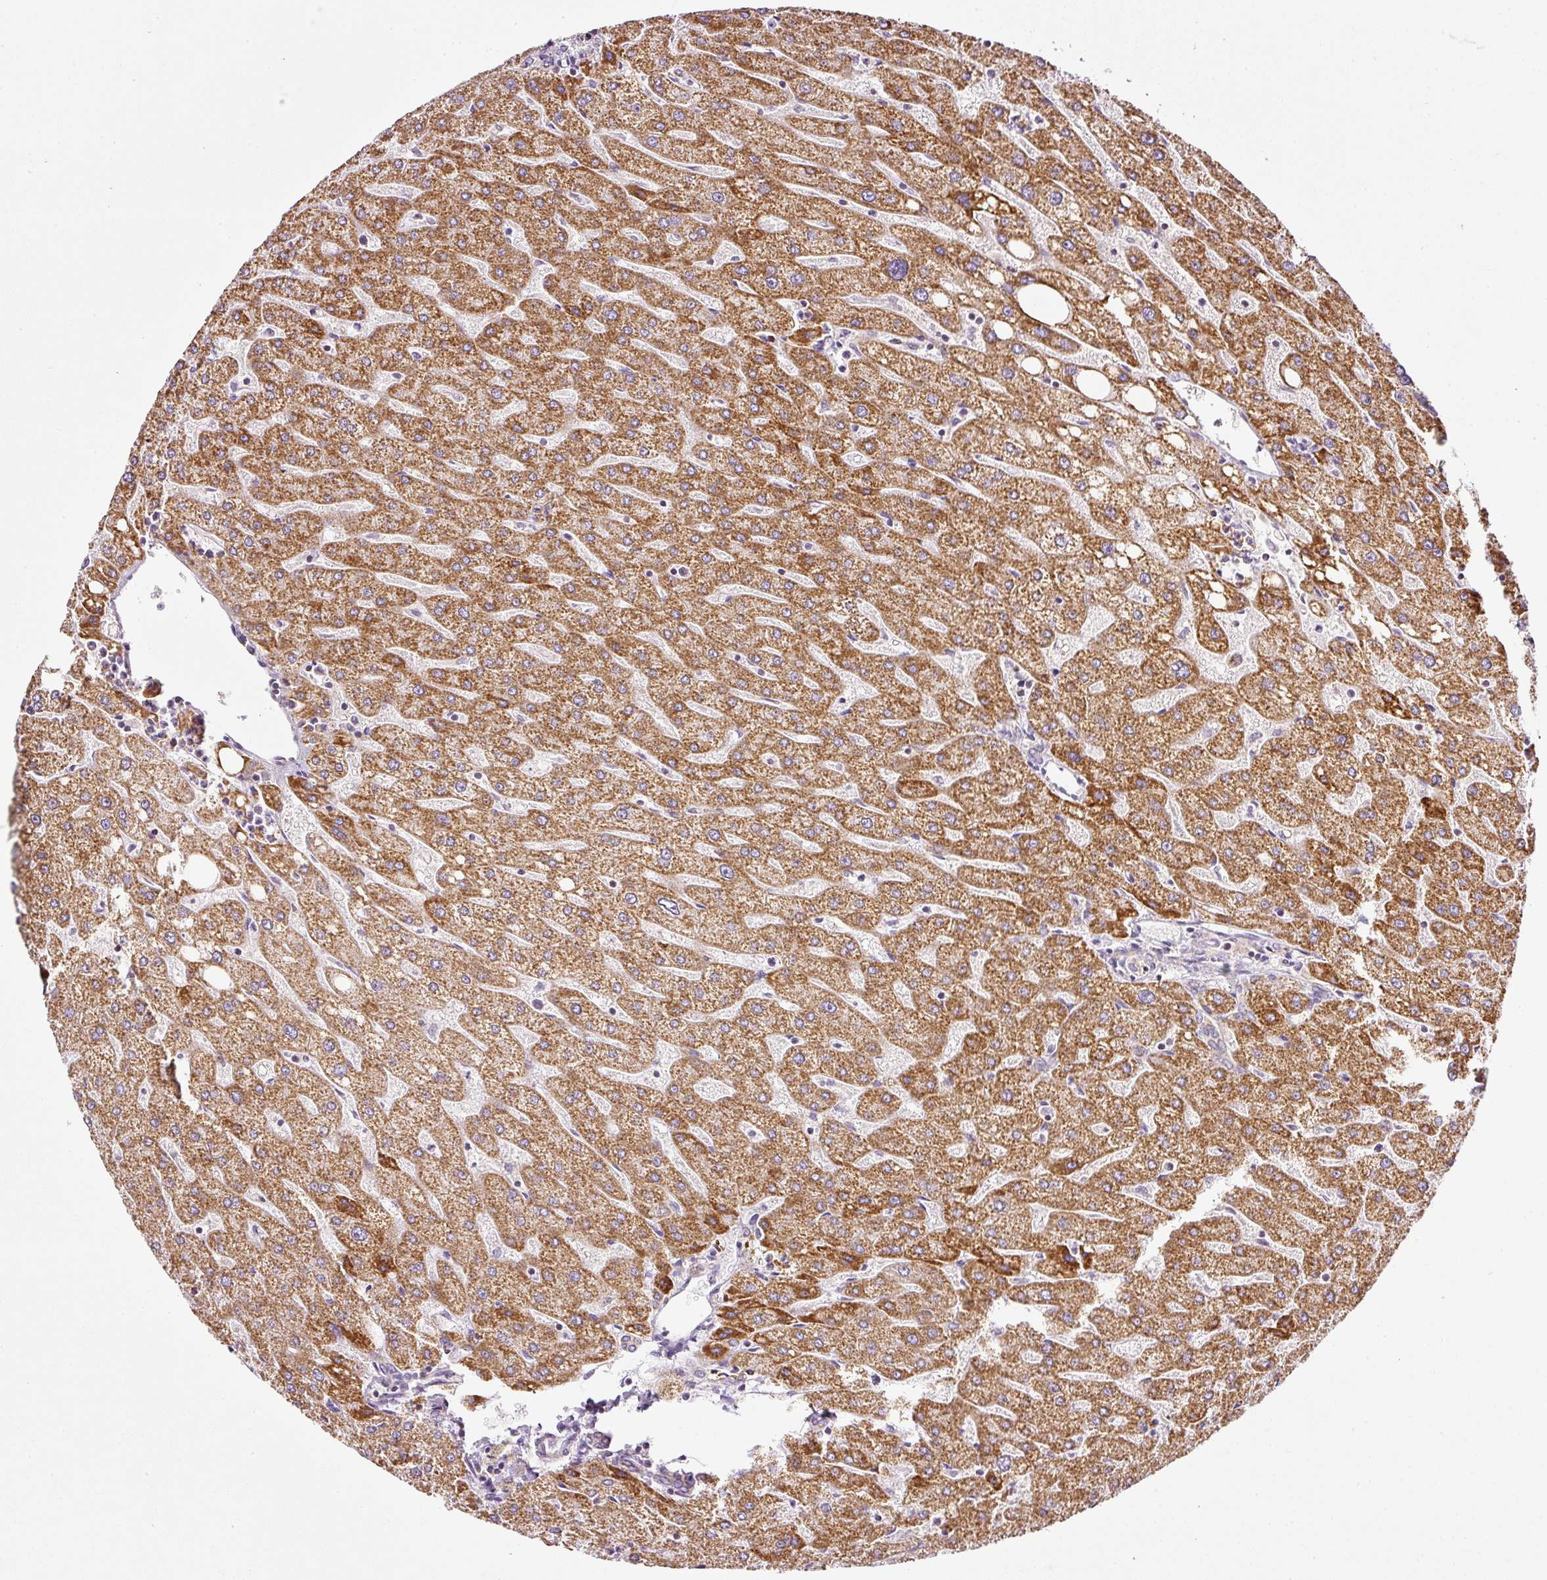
{"staining": {"intensity": "moderate", "quantity": "25%-75%", "location": "cytoplasmic/membranous"}, "tissue": "liver", "cell_type": "Cholangiocytes", "image_type": "normal", "snomed": [{"axis": "morphology", "description": "Normal tissue, NOS"}, {"axis": "topography", "description": "Liver"}], "caption": "Immunohistochemical staining of benign human liver displays medium levels of moderate cytoplasmic/membranous staining in approximately 25%-75% of cholangiocytes. Using DAB (3,3'-diaminobenzidine) (brown) and hematoxylin (blue) stains, captured at high magnification using brightfield microscopy.", "gene": "SDHA", "patient": {"sex": "male", "age": 67}}